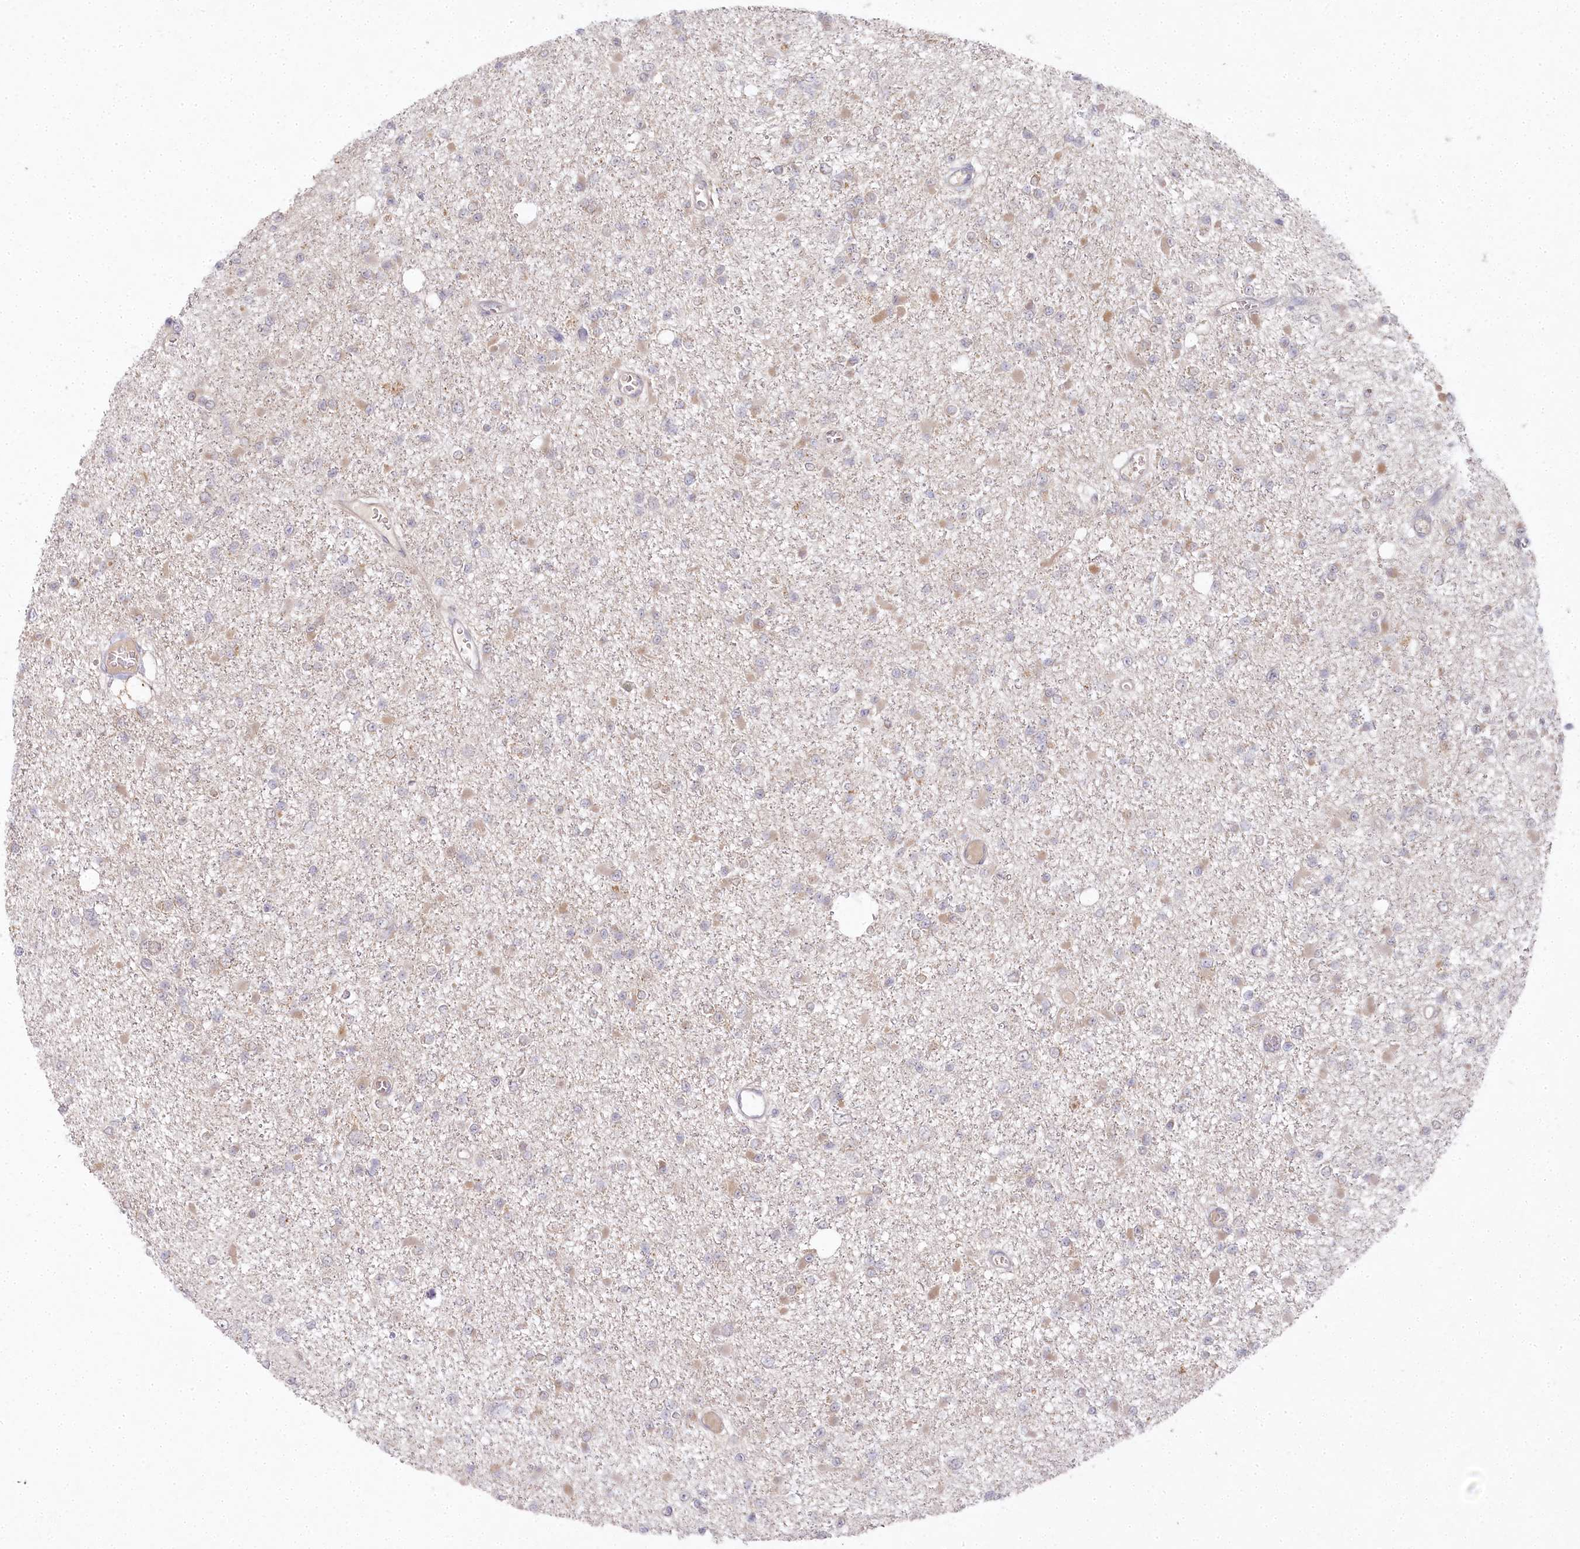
{"staining": {"intensity": "weak", "quantity": "<25%", "location": "cytoplasmic/membranous"}, "tissue": "glioma", "cell_type": "Tumor cells", "image_type": "cancer", "snomed": [{"axis": "morphology", "description": "Glioma, malignant, Low grade"}, {"axis": "topography", "description": "Brain"}], "caption": "Immunohistochemistry photomicrograph of neoplastic tissue: glioma stained with DAB (3,3'-diaminobenzidine) demonstrates no significant protein positivity in tumor cells. (DAB immunohistochemistry (IHC) visualized using brightfield microscopy, high magnification).", "gene": "AAMDC", "patient": {"sex": "female", "age": 22}}